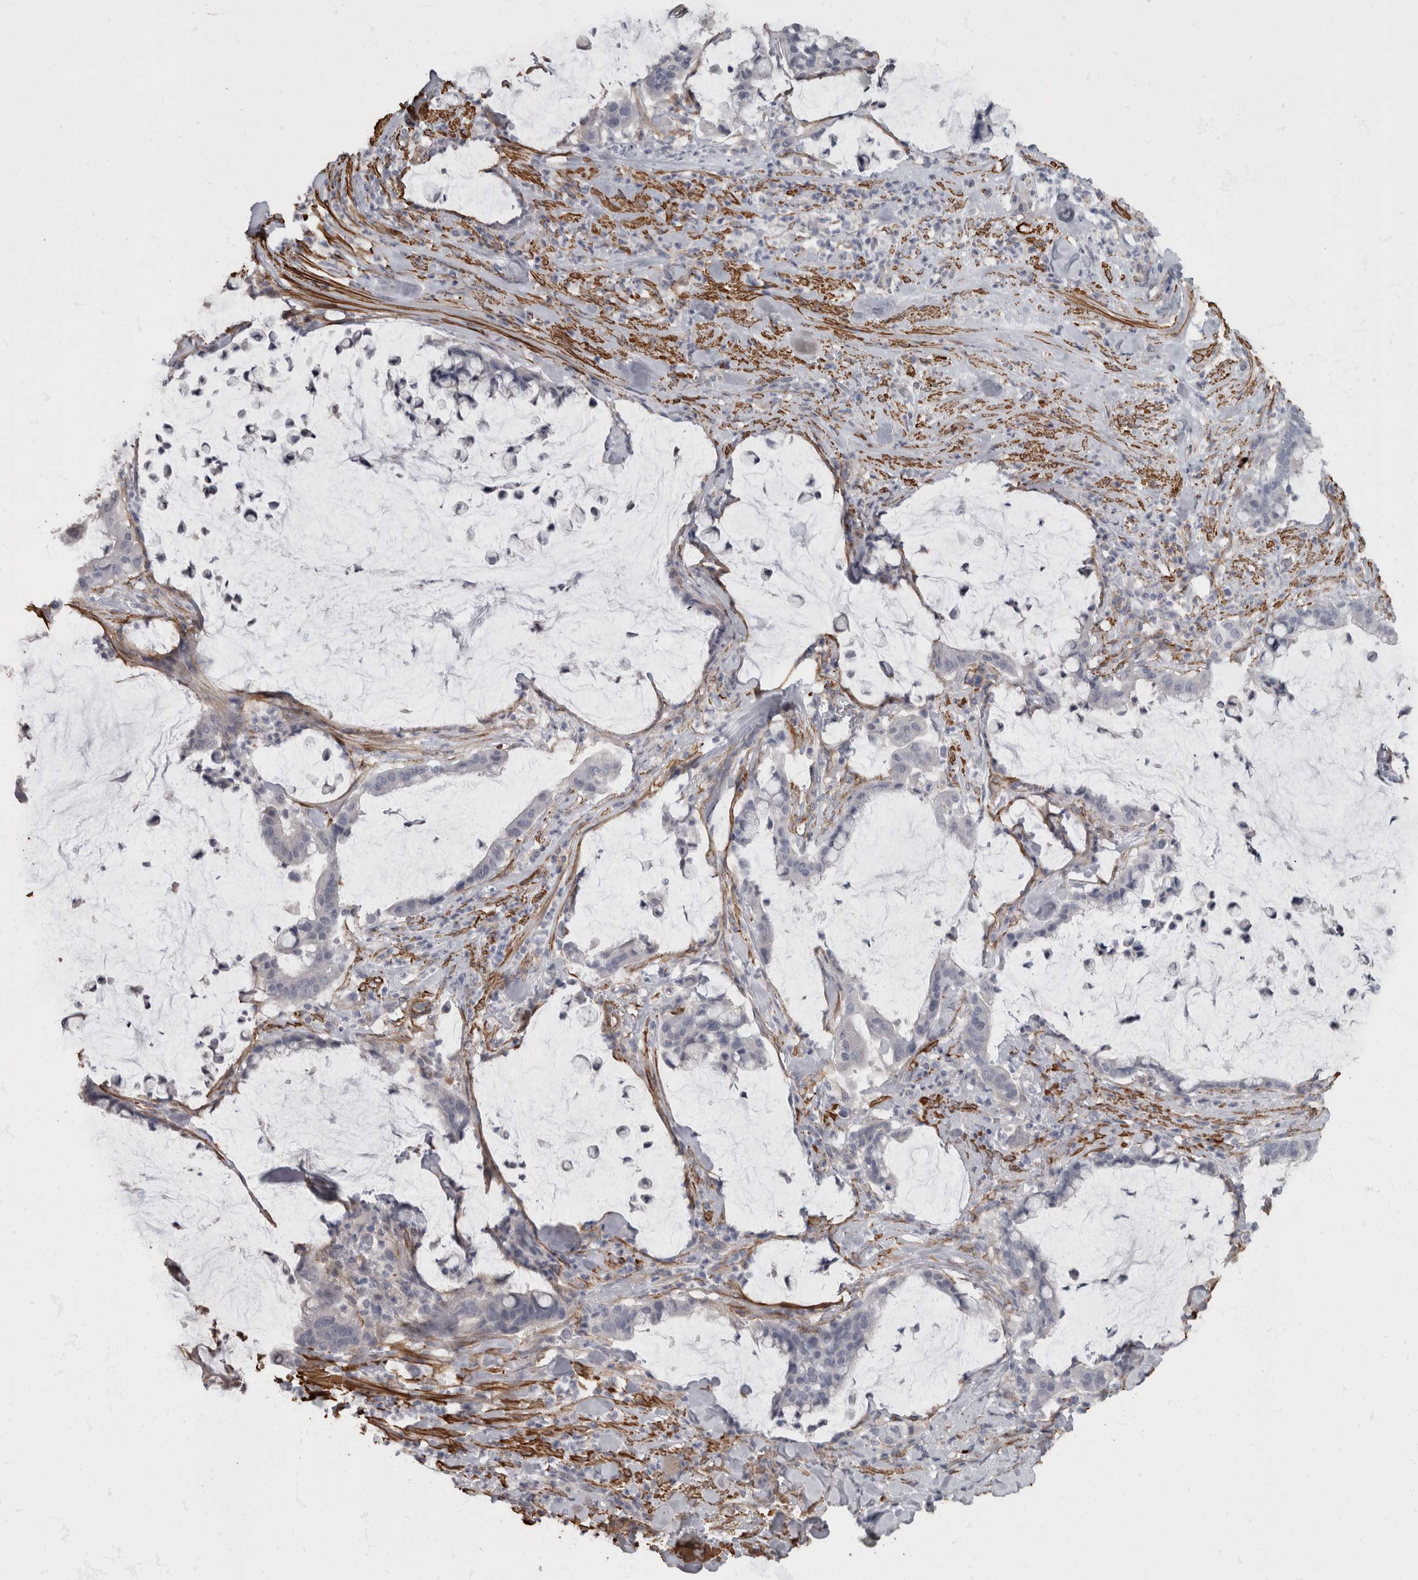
{"staining": {"intensity": "negative", "quantity": "none", "location": "none"}, "tissue": "pancreatic cancer", "cell_type": "Tumor cells", "image_type": "cancer", "snomed": [{"axis": "morphology", "description": "Adenocarcinoma, NOS"}, {"axis": "topography", "description": "Pancreas"}], "caption": "A histopathology image of adenocarcinoma (pancreatic) stained for a protein exhibits no brown staining in tumor cells. (DAB IHC visualized using brightfield microscopy, high magnification).", "gene": "MASTL", "patient": {"sex": "male", "age": 41}}